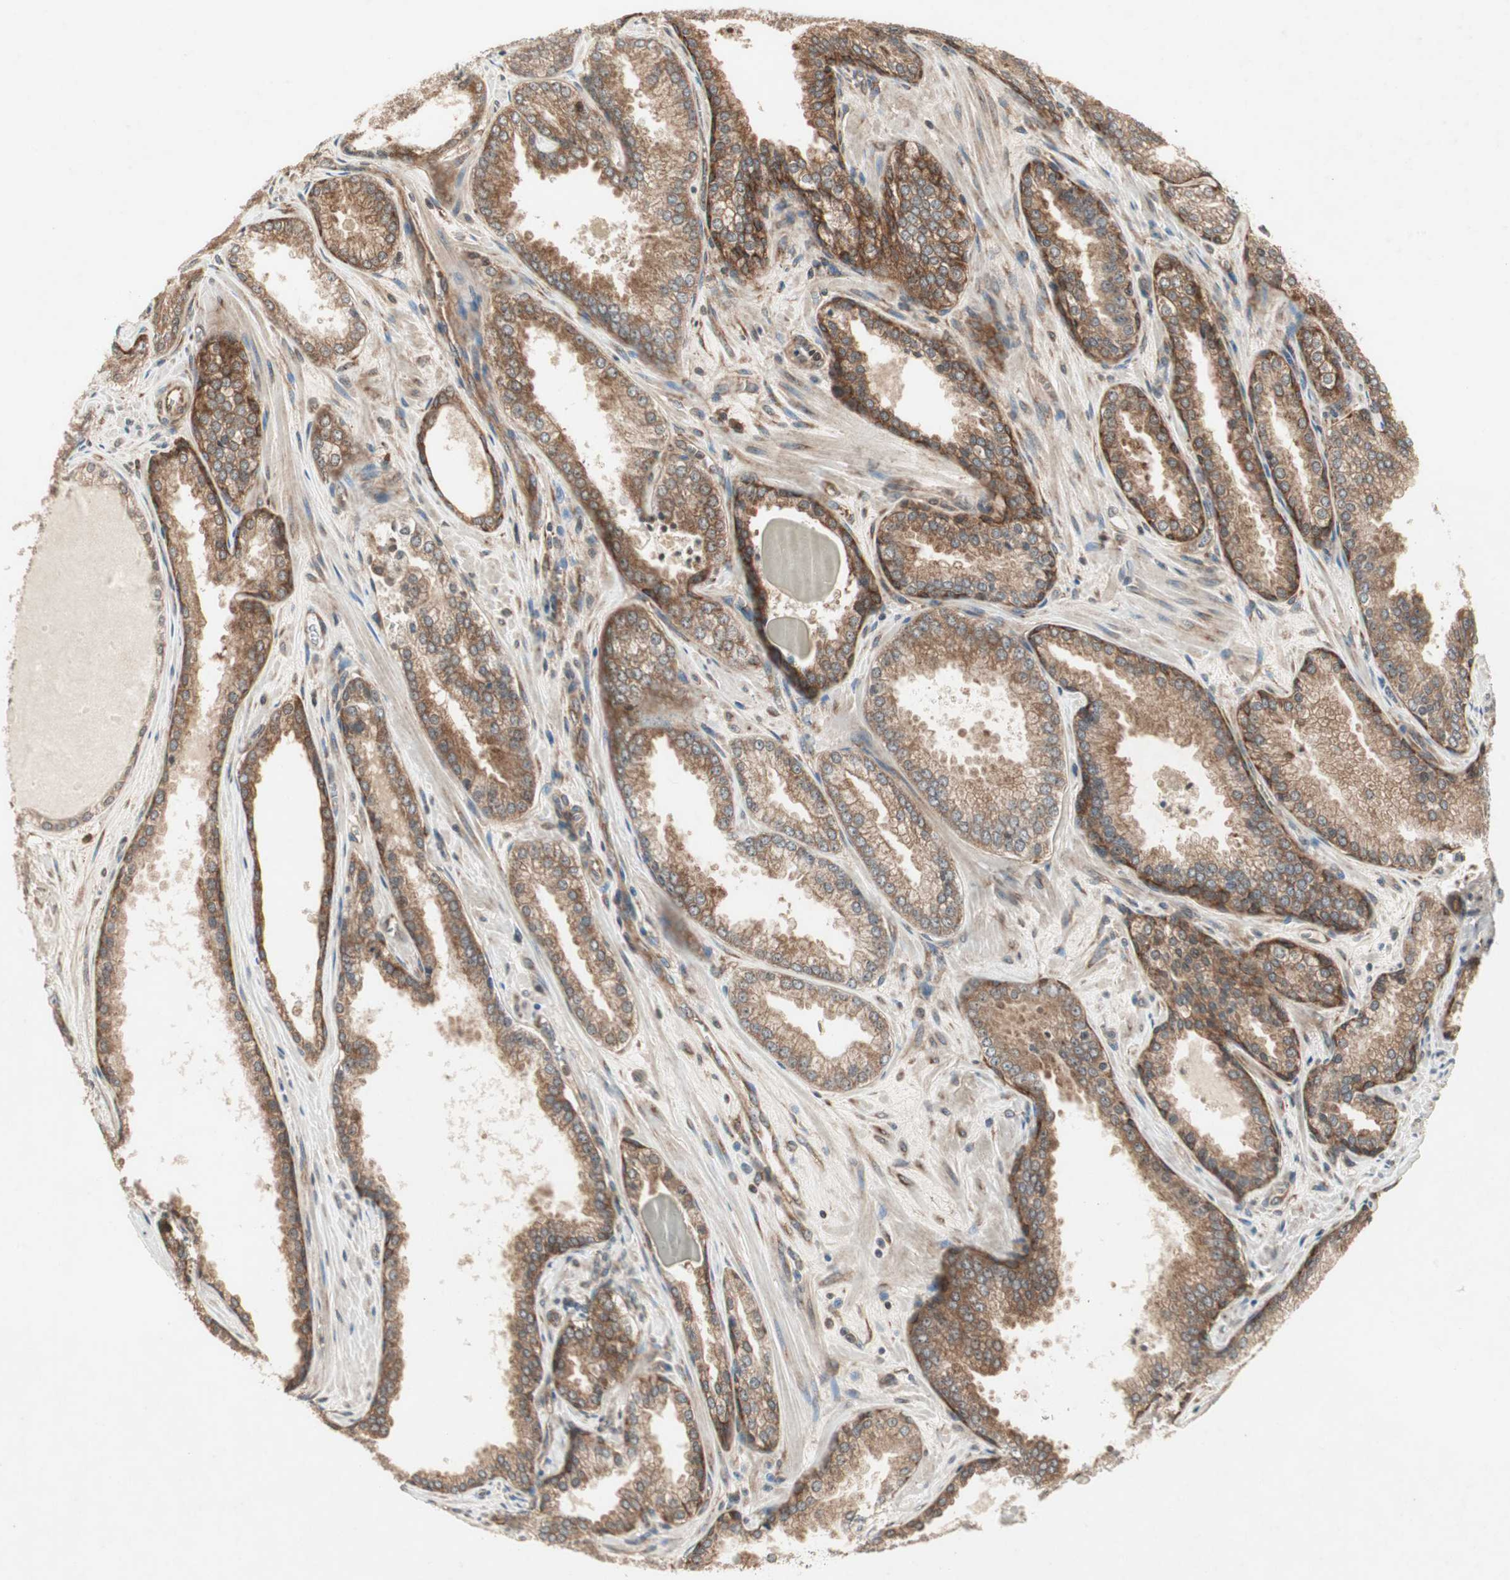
{"staining": {"intensity": "moderate", "quantity": "25%-75%", "location": "cytoplasmic/membranous"}, "tissue": "prostate cancer", "cell_type": "Tumor cells", "image_type": "cancer", "snomed": [{"axis": "morphology", "description": "Adenocarcinoma, Low grade"}, {"axis": "topography", "description": "Prostate"}], "caption": "This photomicrograph demonstrates immunohistochemistry staining of low-grade adenocarcinoma (prostate), with medium moderate cytoplasmic/membranous staining in approximately 25%-75% of tumor cells.", "gene": "IRS1", "patient": {"sex": "male", "age": 60}}